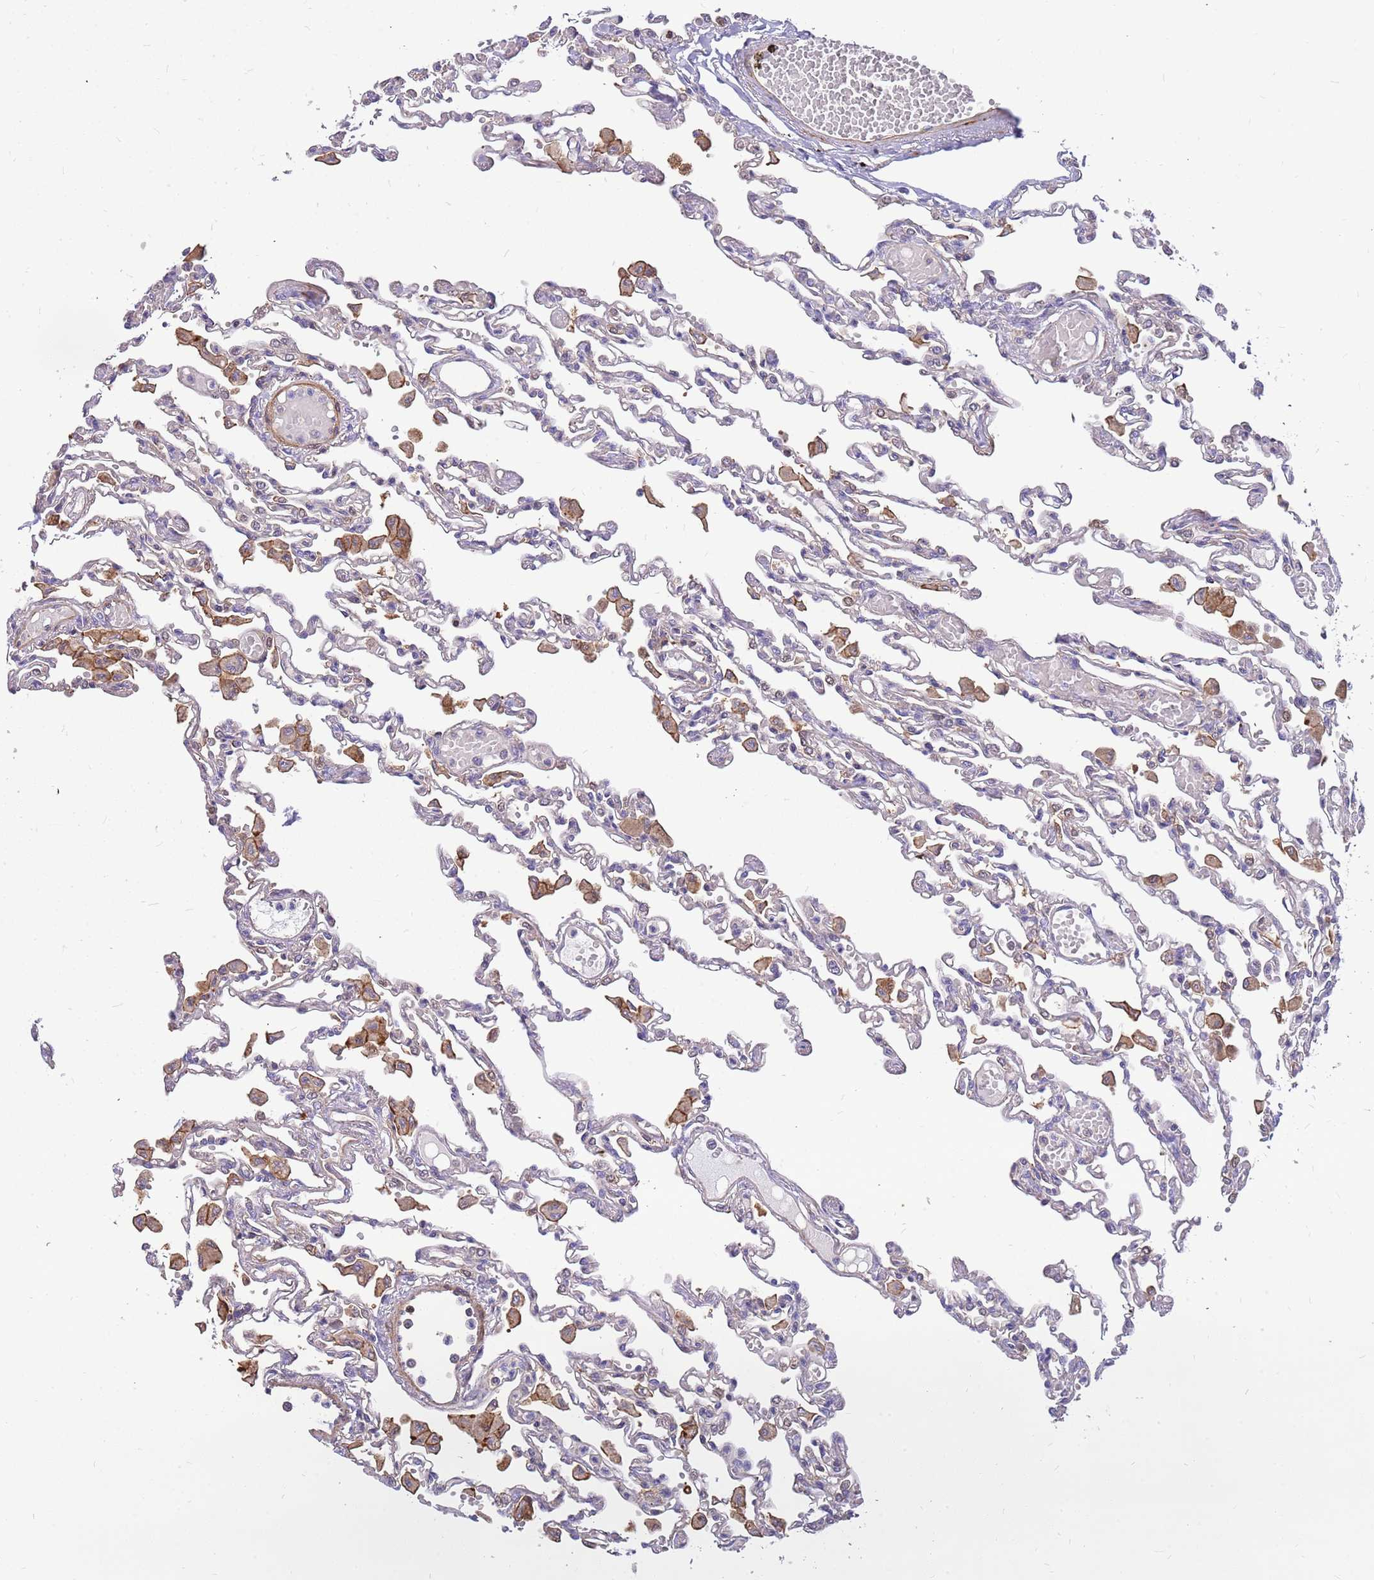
{"staining": {"intensity": "negative", "quantity": "none", "location": "none"}, "tissue": "lung", "cell_type": "Alveolar cells", "image_type": "normal", "snomed": [{"axis": "morphology", "description": "Normal tissue, NOS"}, {"axis": "topography", "description": "Bronchus"}, {"axis": "topography", "description": "Lung"}], "caption": "Immunohistochemical staining of normal human lung demonstrates no significant positivity in alveolar cells.", "gene": "MVD", "patient": {"sex": "female", "age": 49}}